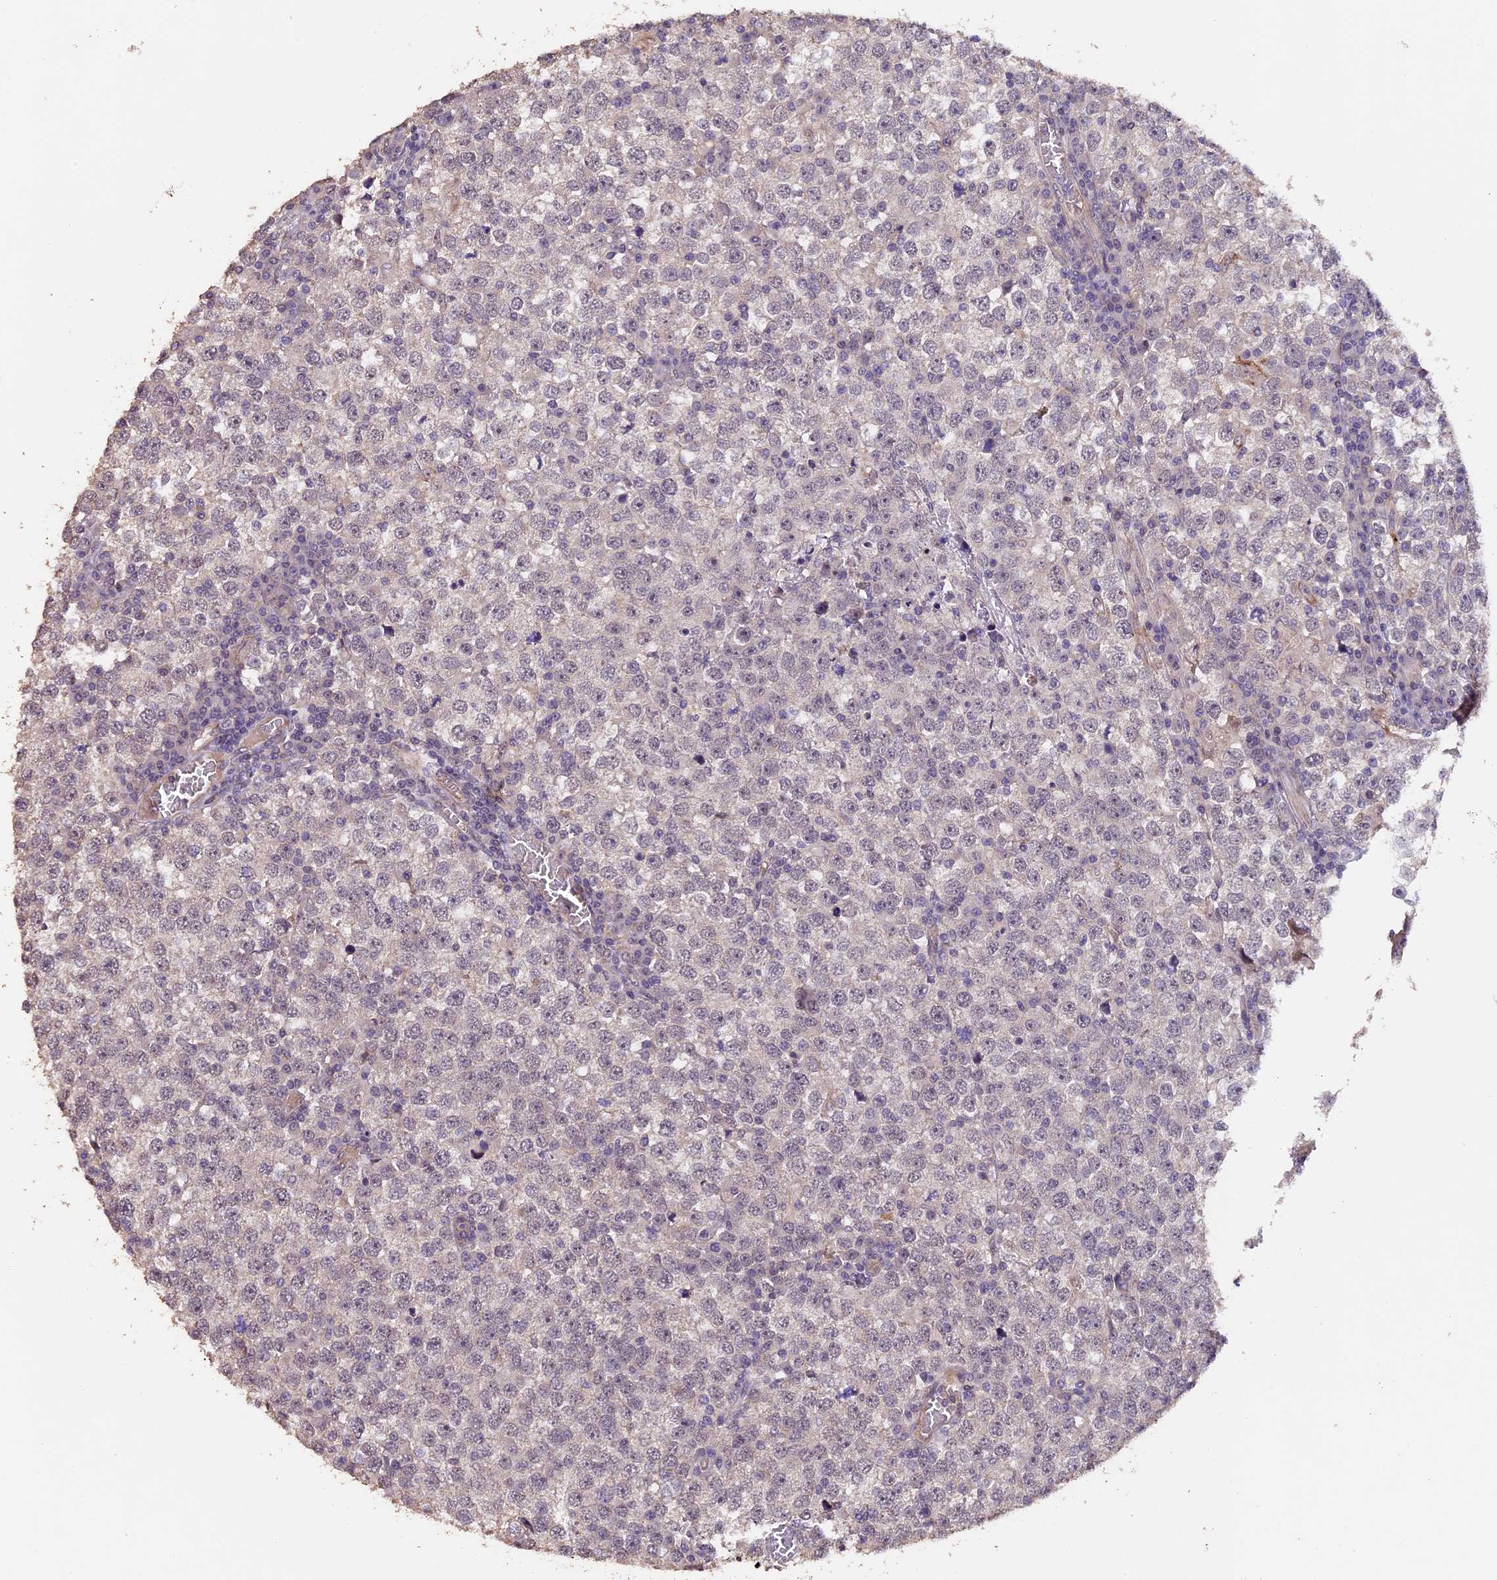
{"staining": {"intensity": "negative", "quantity": "none", "location": "none"}, "tissue": "testis cancer", "cell_type": "Tumor cells", "image_type": "cancer", "snomed": [{"axis": "morphology", "description": "Seminoma, NOS"}, {"axis": "topography", "description": "Testis"}], "caption": "Immunohistochemical staining of testis cancer displays no significant positivity in tumor cells. Nuclei are stained in blue.", "gene": "GNB5", "patient": {"sex": "male", "age": 65}}